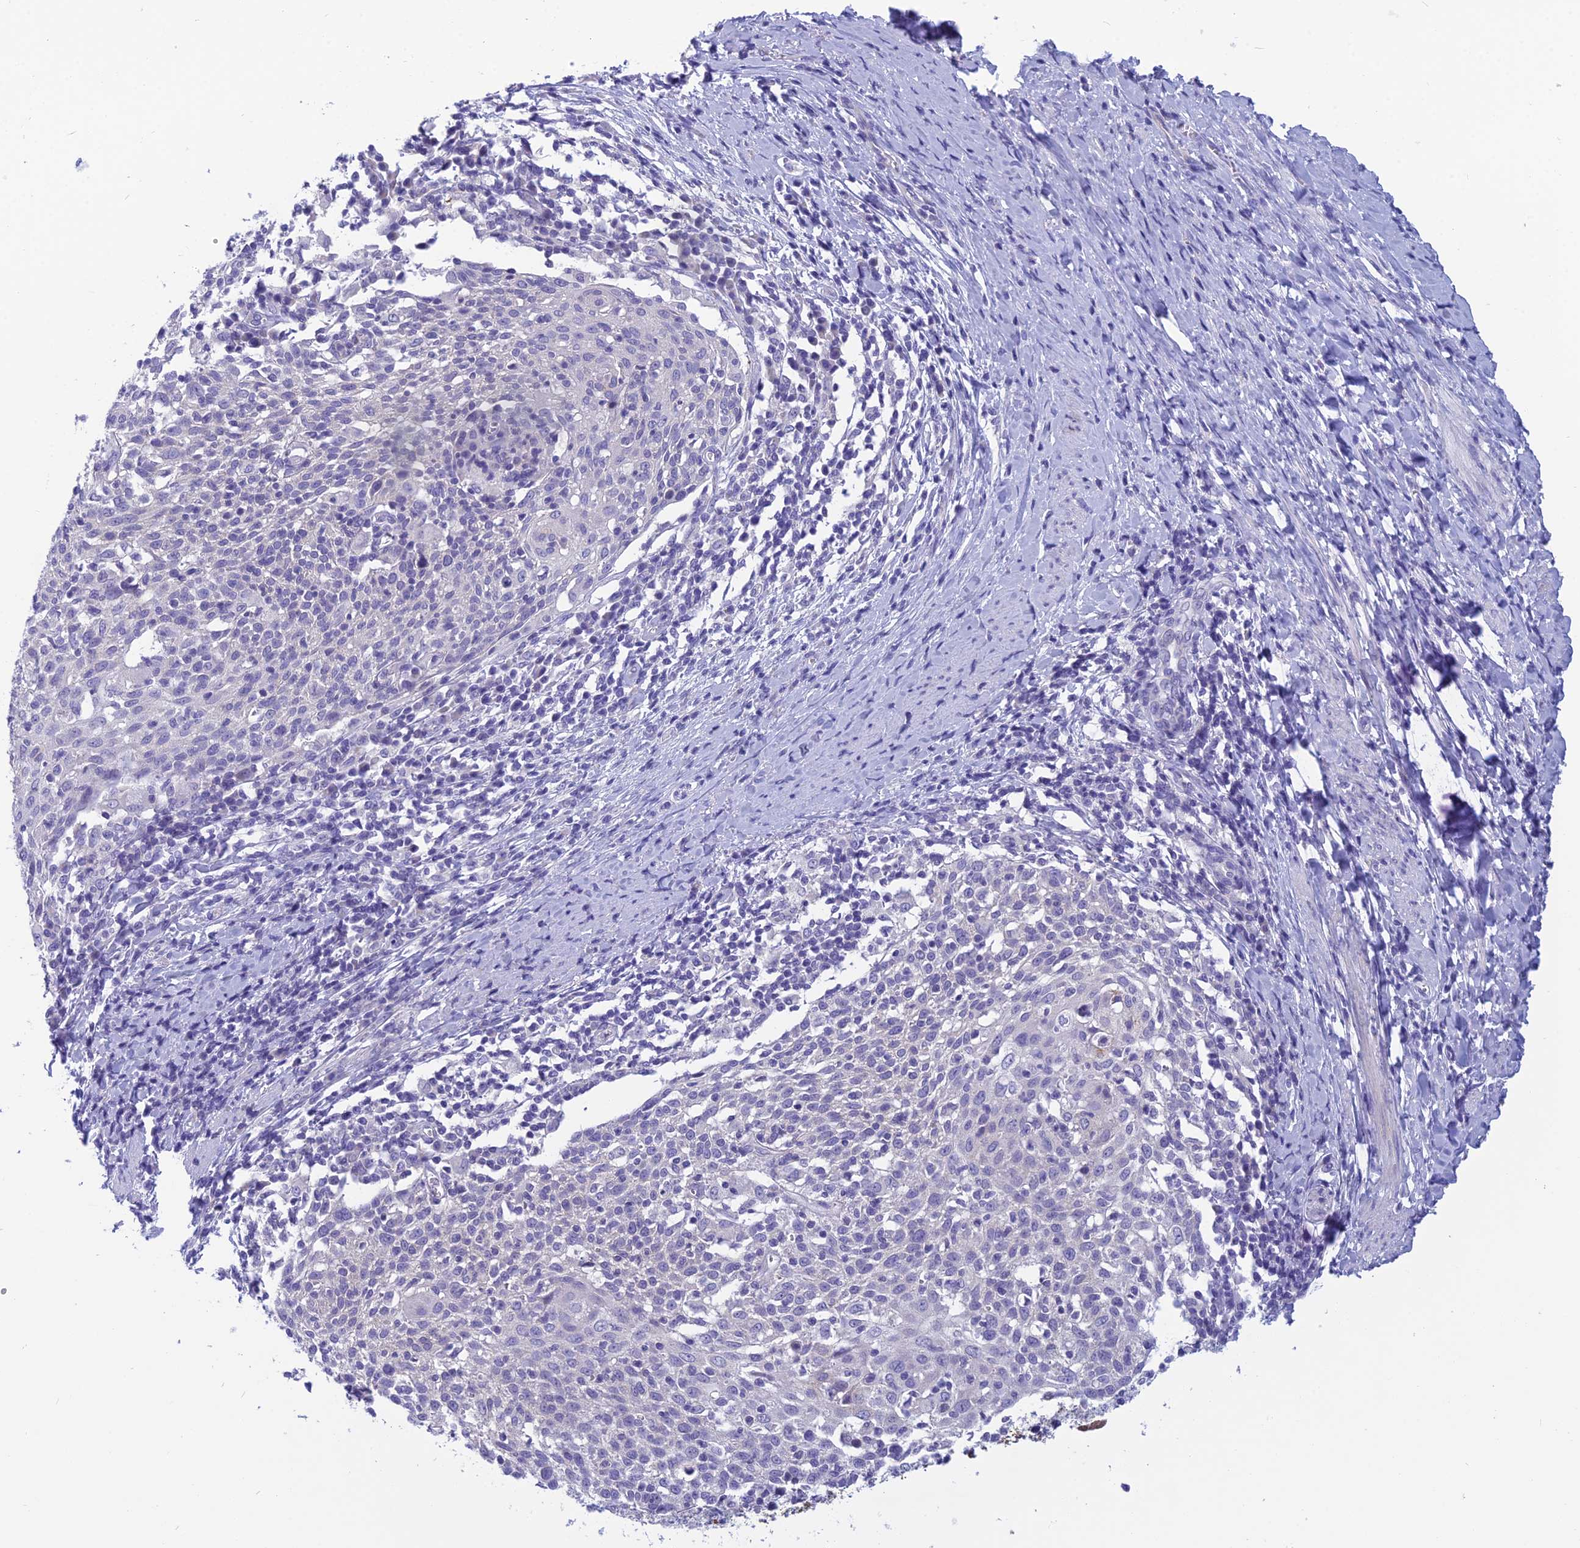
{"staining": {"intensity": "negative", "quantity": "none", "location": "none"}, "tissue": "cervical cancer", "cell_type": "Tumor cells", "image_type": "cancer", "snomed": [{"axis": "morphology", "description": "Squamous cell carcinoma, NOS"}, {"axis": "topography", "description": "Cervix"}], "caption": "An immunohistochemistry photomicrograph of cervical cancer (squamous cell carcinoma) is shown. There is no staining in tumor cells of cervical cancer (squamous cell carcinoma).", "gene": "RBM41", "patient": {"sex": "female", "age": 52}}